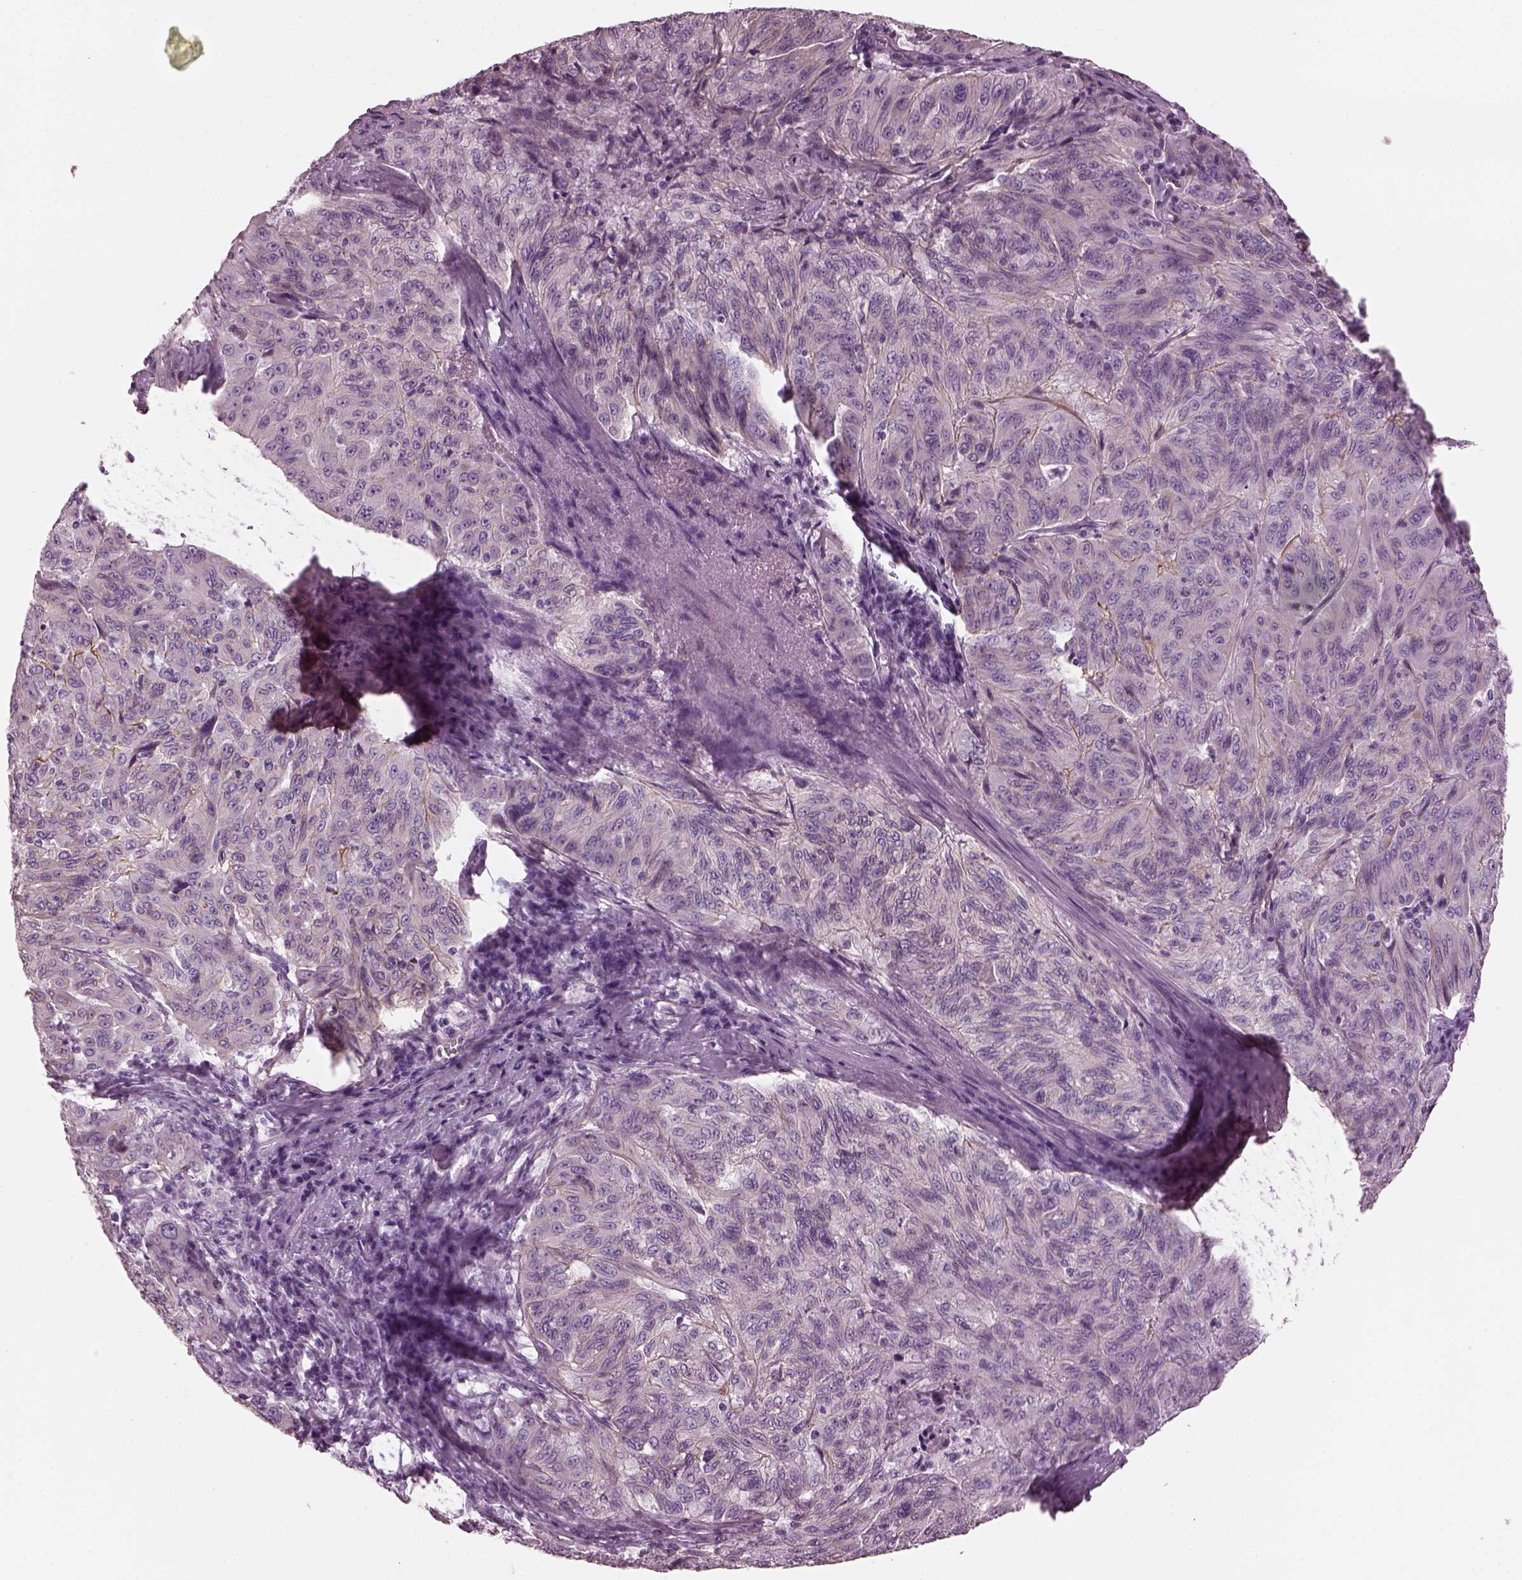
{"staining": {"intensity": "negative", "quantity": "none", "location": "none"}, "tissue": "pancreatic cancer", "cell_type": "Tumor cells", "image_type": "cancer", "snomed": [{"axis": "morphology", "description": "Adenocarcinoma, NOS"}, {"axis": "topography", "description": "Pancreas"}], "caption": "There is no significant staining in tumor cells of pancreatic adenocarcinoma.", "gene": "BFSP1", "patient": {"sex": "male", "age": 63}}